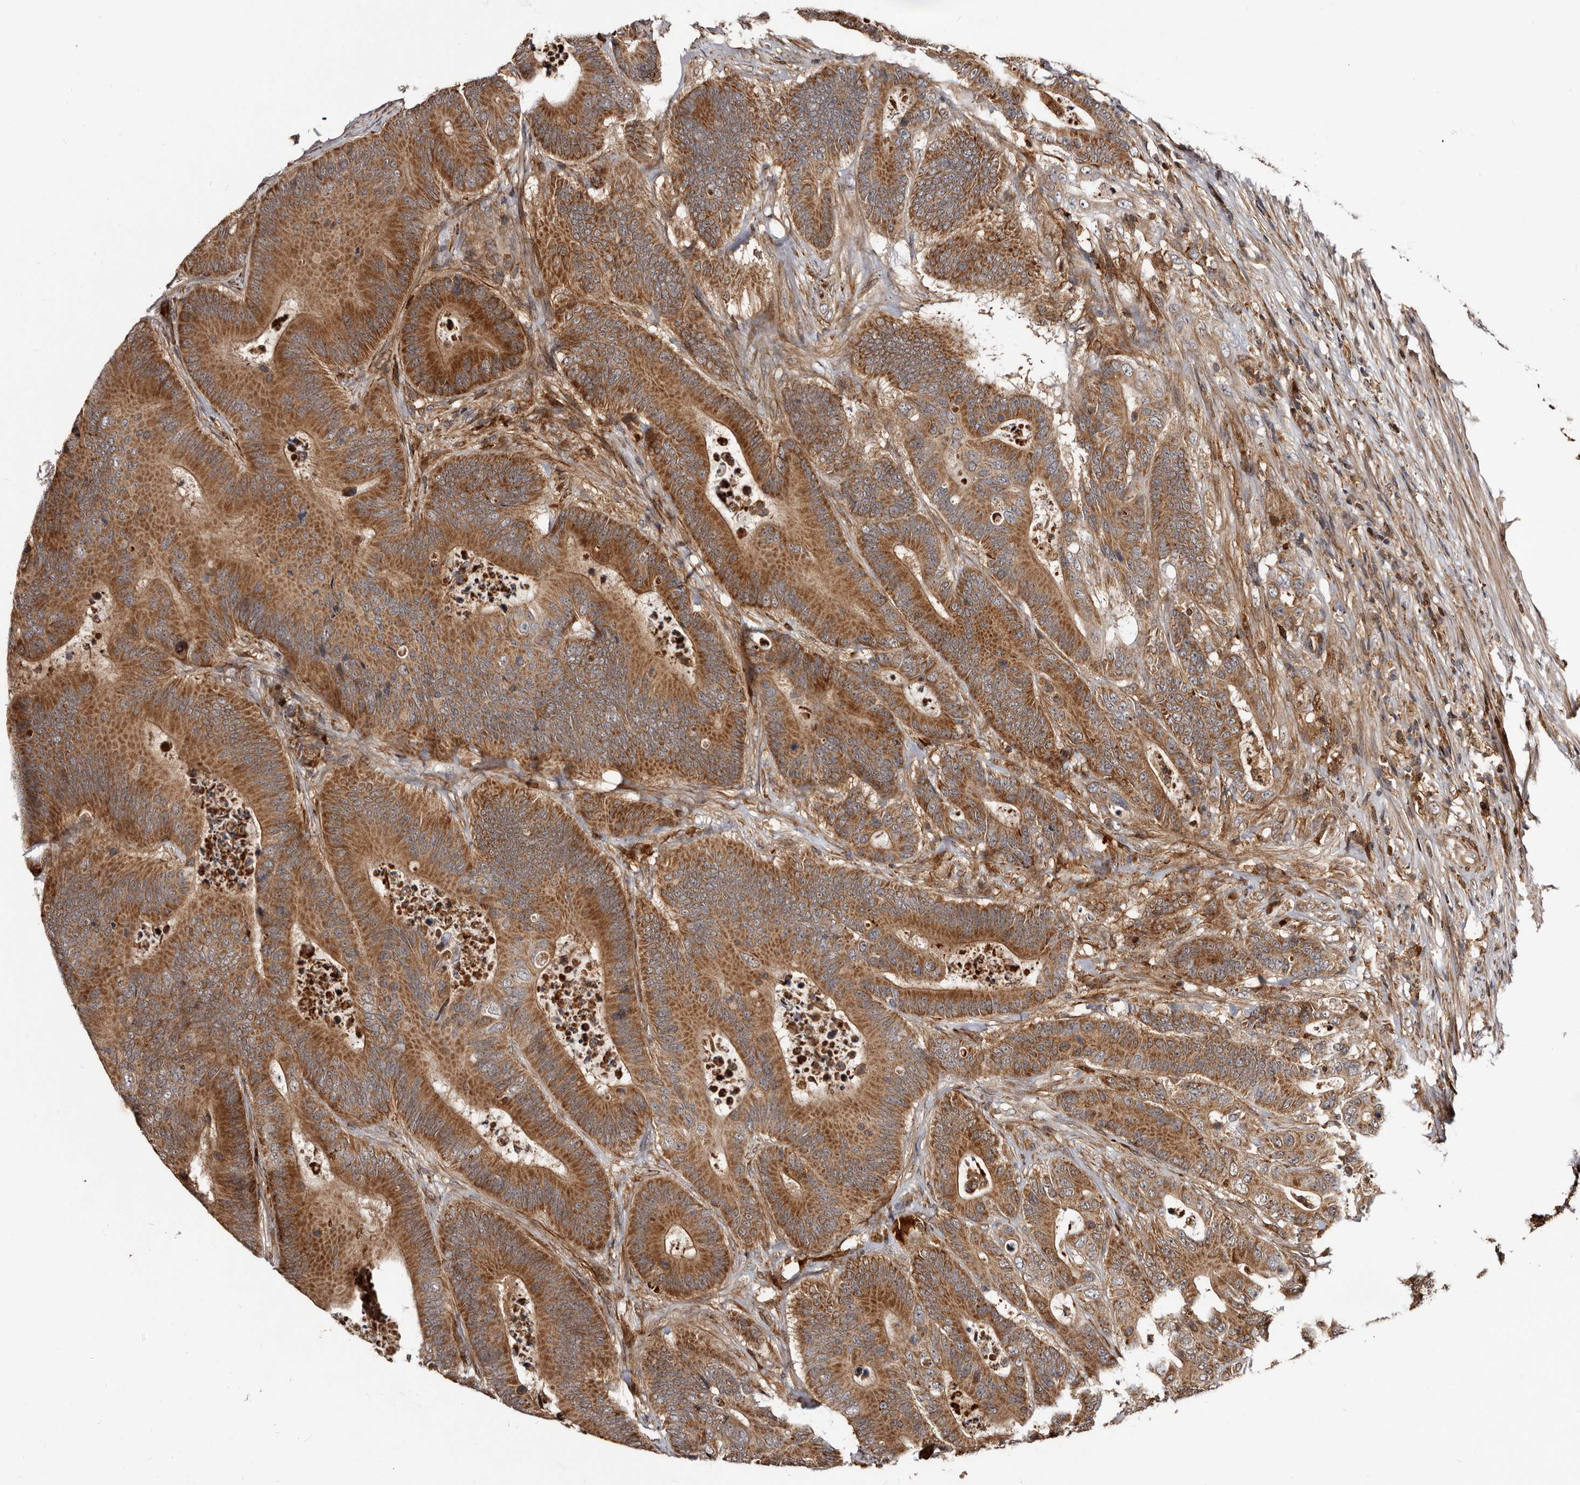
{"staining": {"intensity": "strong", "quantity": ">75%", "location": "cytoplasmic/membranous"}, "tissue": "colorectal cancer", "cell_type": "Tumor cells", "image_type": "cancer", "snomed": [{"axis": "morphology", "description": "Adenocarcinoma, NOS"}, {"axis": "topography", "description": "Colon"}], "caption": "Brown immunohistochemical staining in colorectal adenocarcinoma exhibits strong cytoplasmic/membranous expression in approximately >75% of tumor cells. (DAB IHC with brightfield microscopy, high magnification).", "gene": "BAX", "patient": {"sex": "male", "age": 83}}